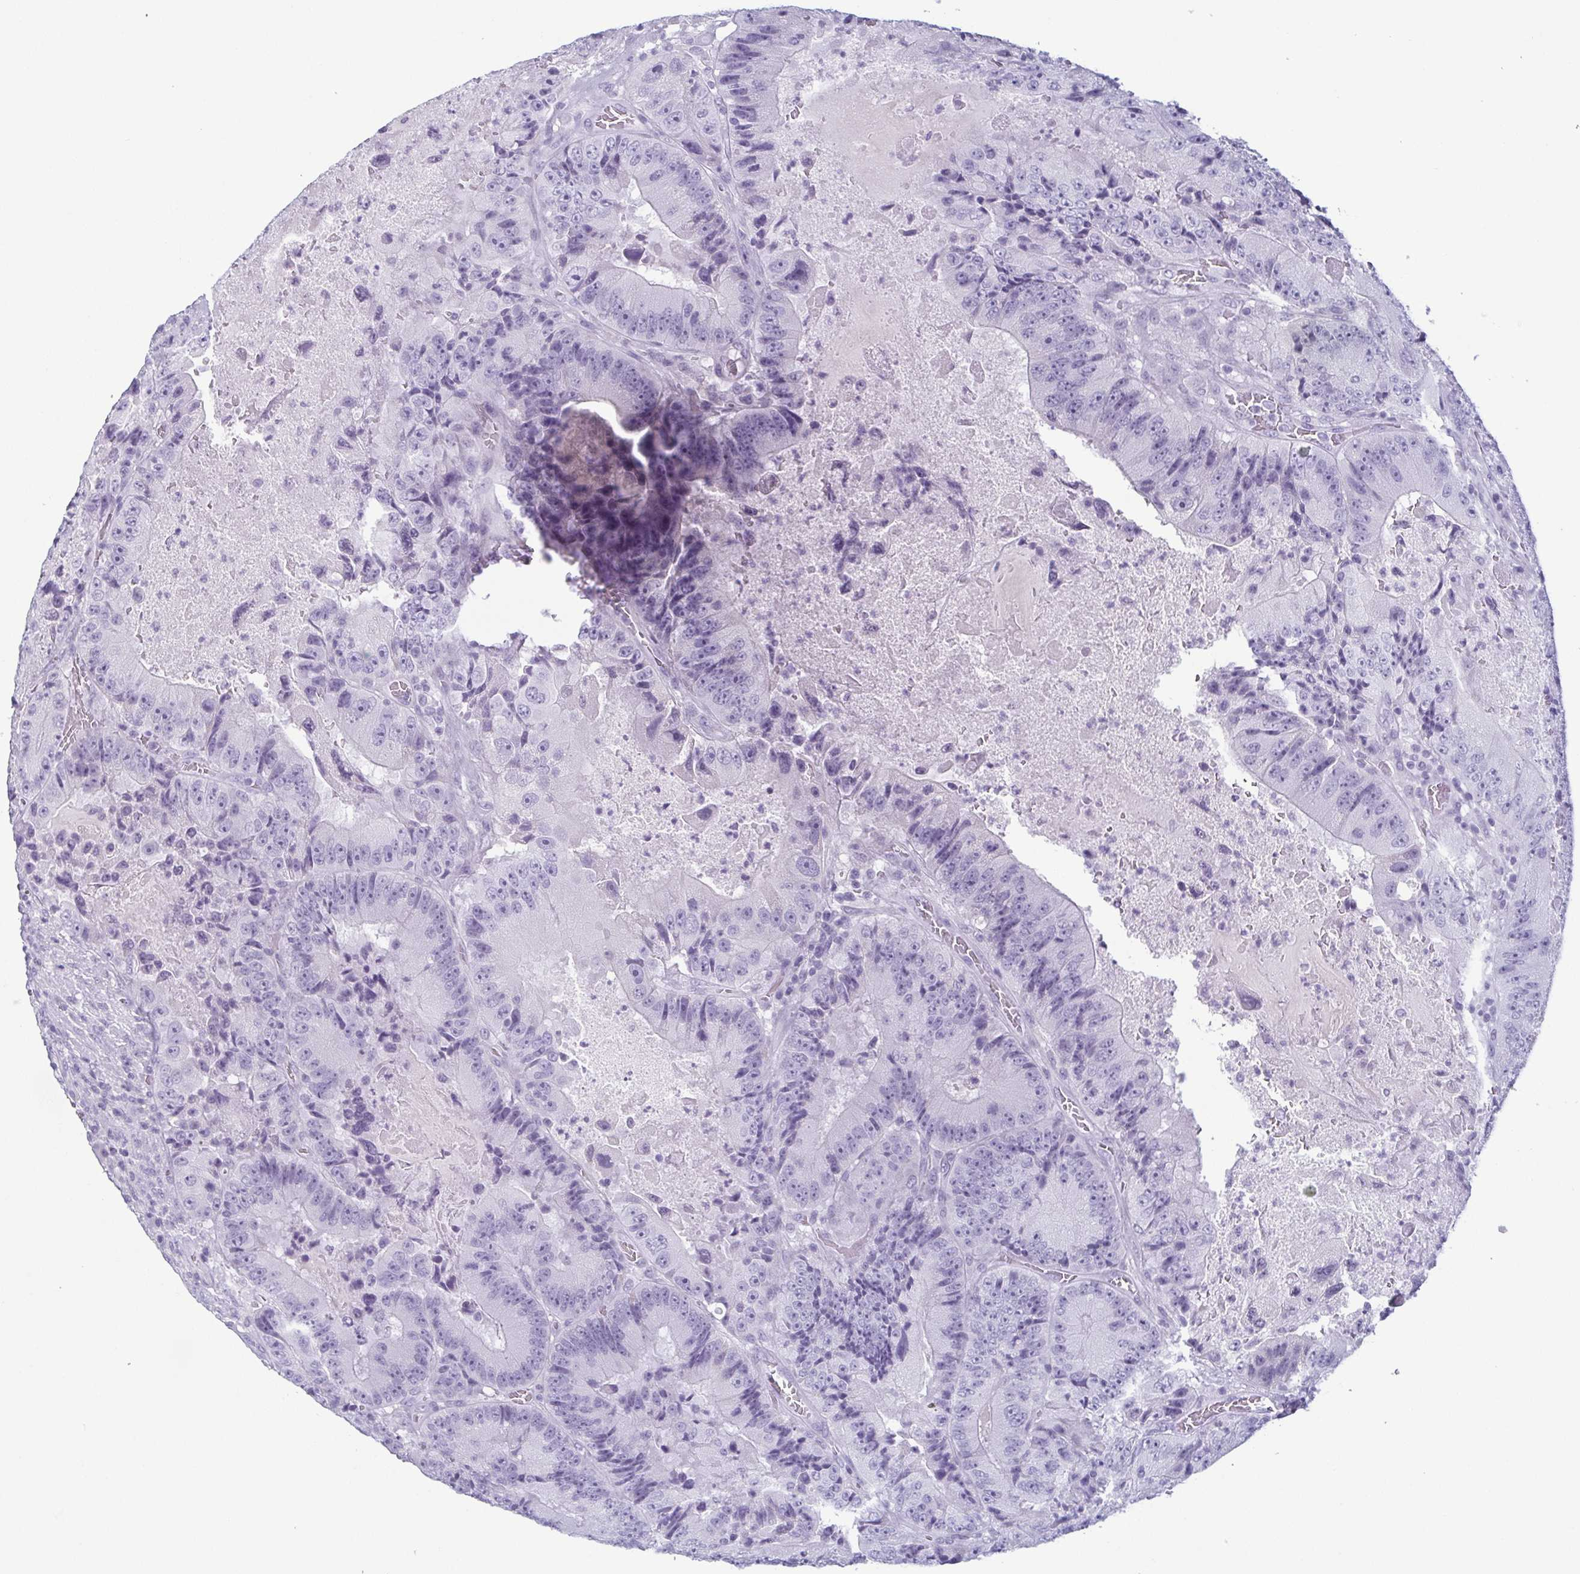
{"staining": {"intensity": "negative", "quantity": "none", "location": "none"}, "tissue": "colorectal cancer", "cell_type": "Tumor cells", "image_type": "cancer", "snomed": [{"axis": "morphology", "description": "Adenocarcinoma, NOS"}, {"axis": "topography", "description": "Colon"}], "caption": "The immunohistochemistry micrograph has no significant staining in tumor cells of colorectal cancer tissue.", "gene": "KRT78", "patient": {"sex": "female", "age": 86}}